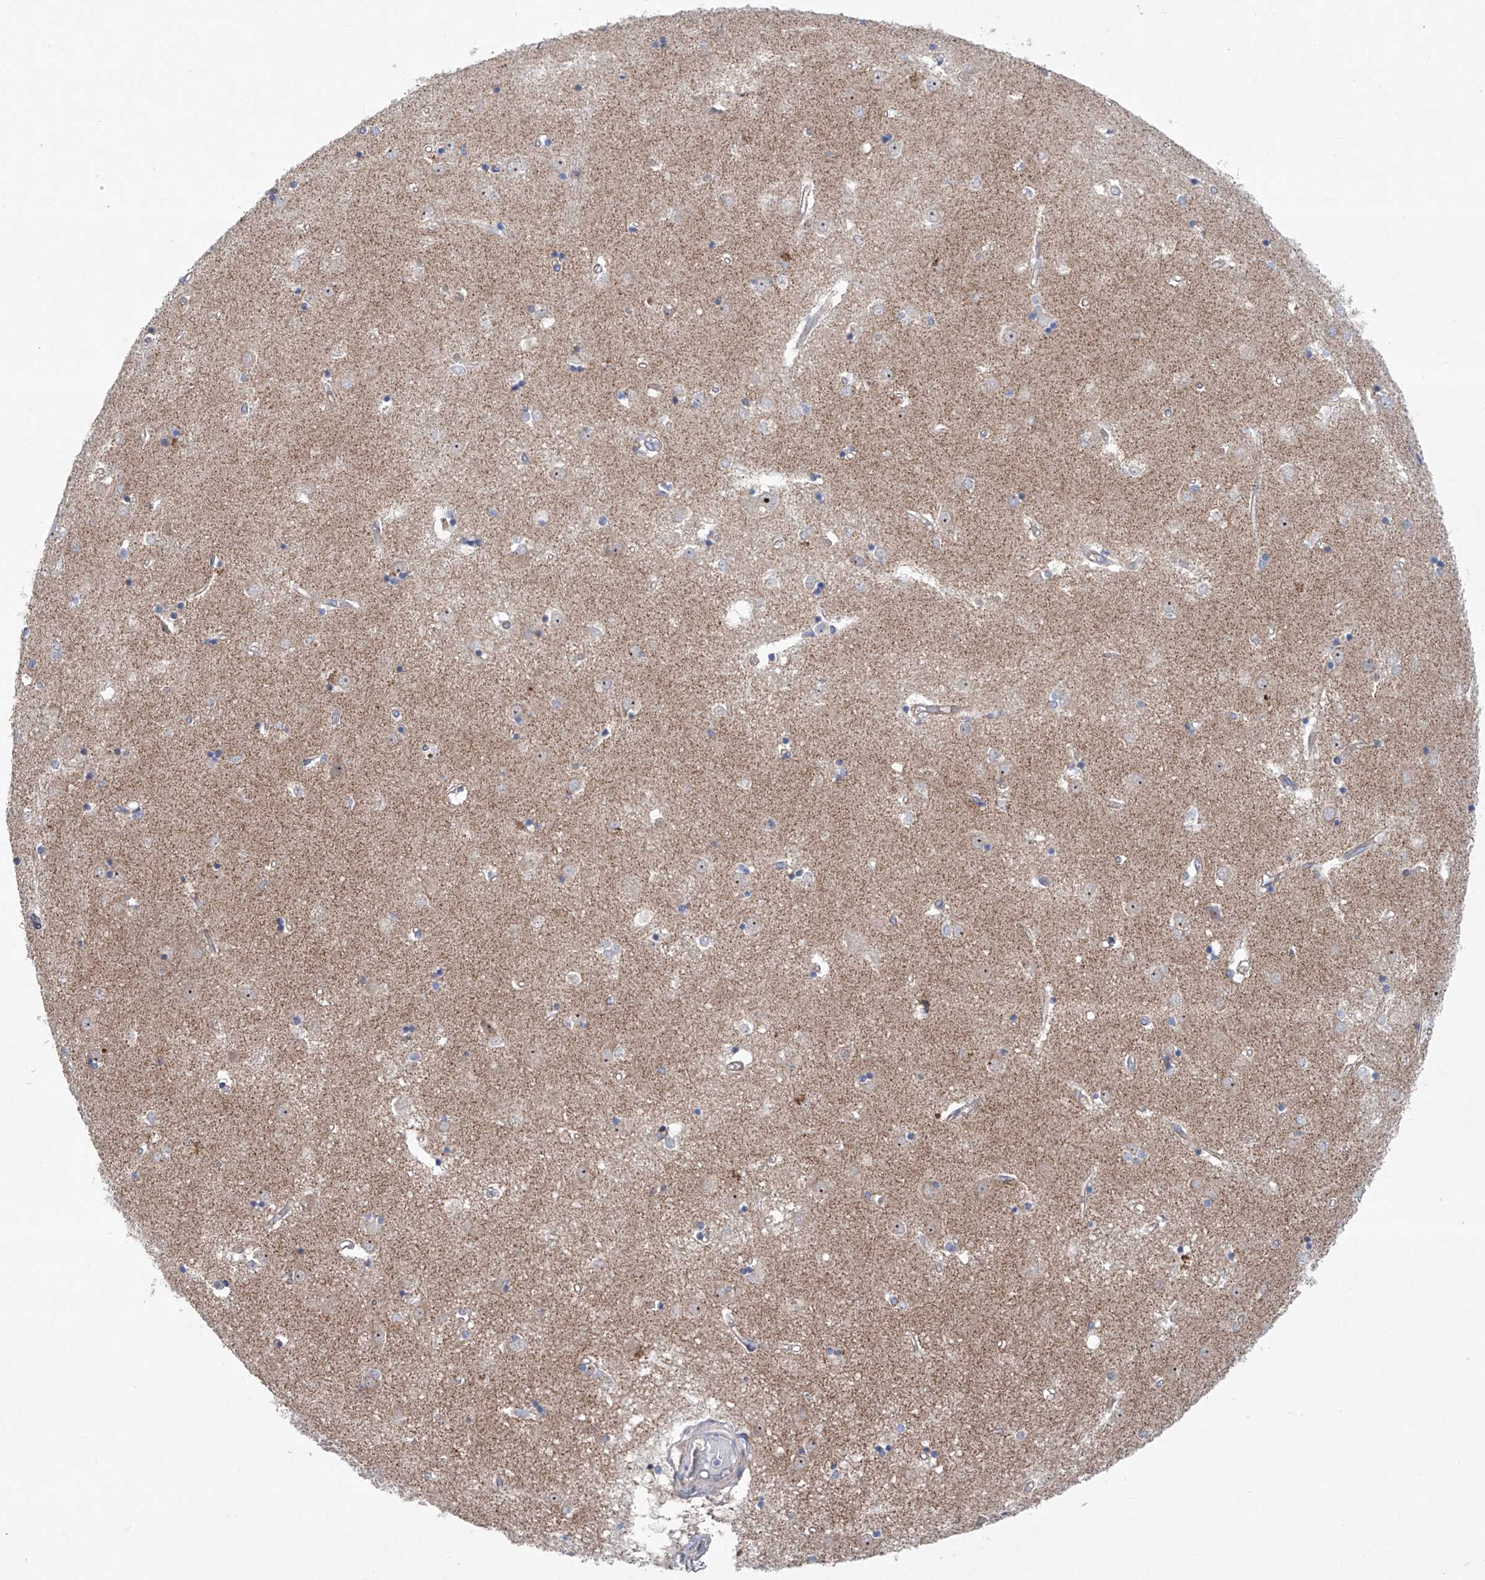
{"staining": {"intensity": "weak", "quantity": "<25%", "location": "cytoplasmic/membranous"}, "tissue": "caudate", "cell_type": "Glial cells", "image_type": "normal", "snomed": [{"axis": "morphology", "description": "Normal tissue, NOS"}, {"axis": "topography", "description": "Lateral ventricle wall"}], "caption": "A high-resolution micrograph shows immunohistochemistry staining of benign caudate, which demonstrates no significant expression in glial cells. Brightfield microscopy of immunohistochemistry stained with DAB (3,3'-diaminobenzidine) (brown) and hematoxylin (blue), captured at high magnification.", "gene": "KLC4", "patient": {"sex": "male", "age": 45}}